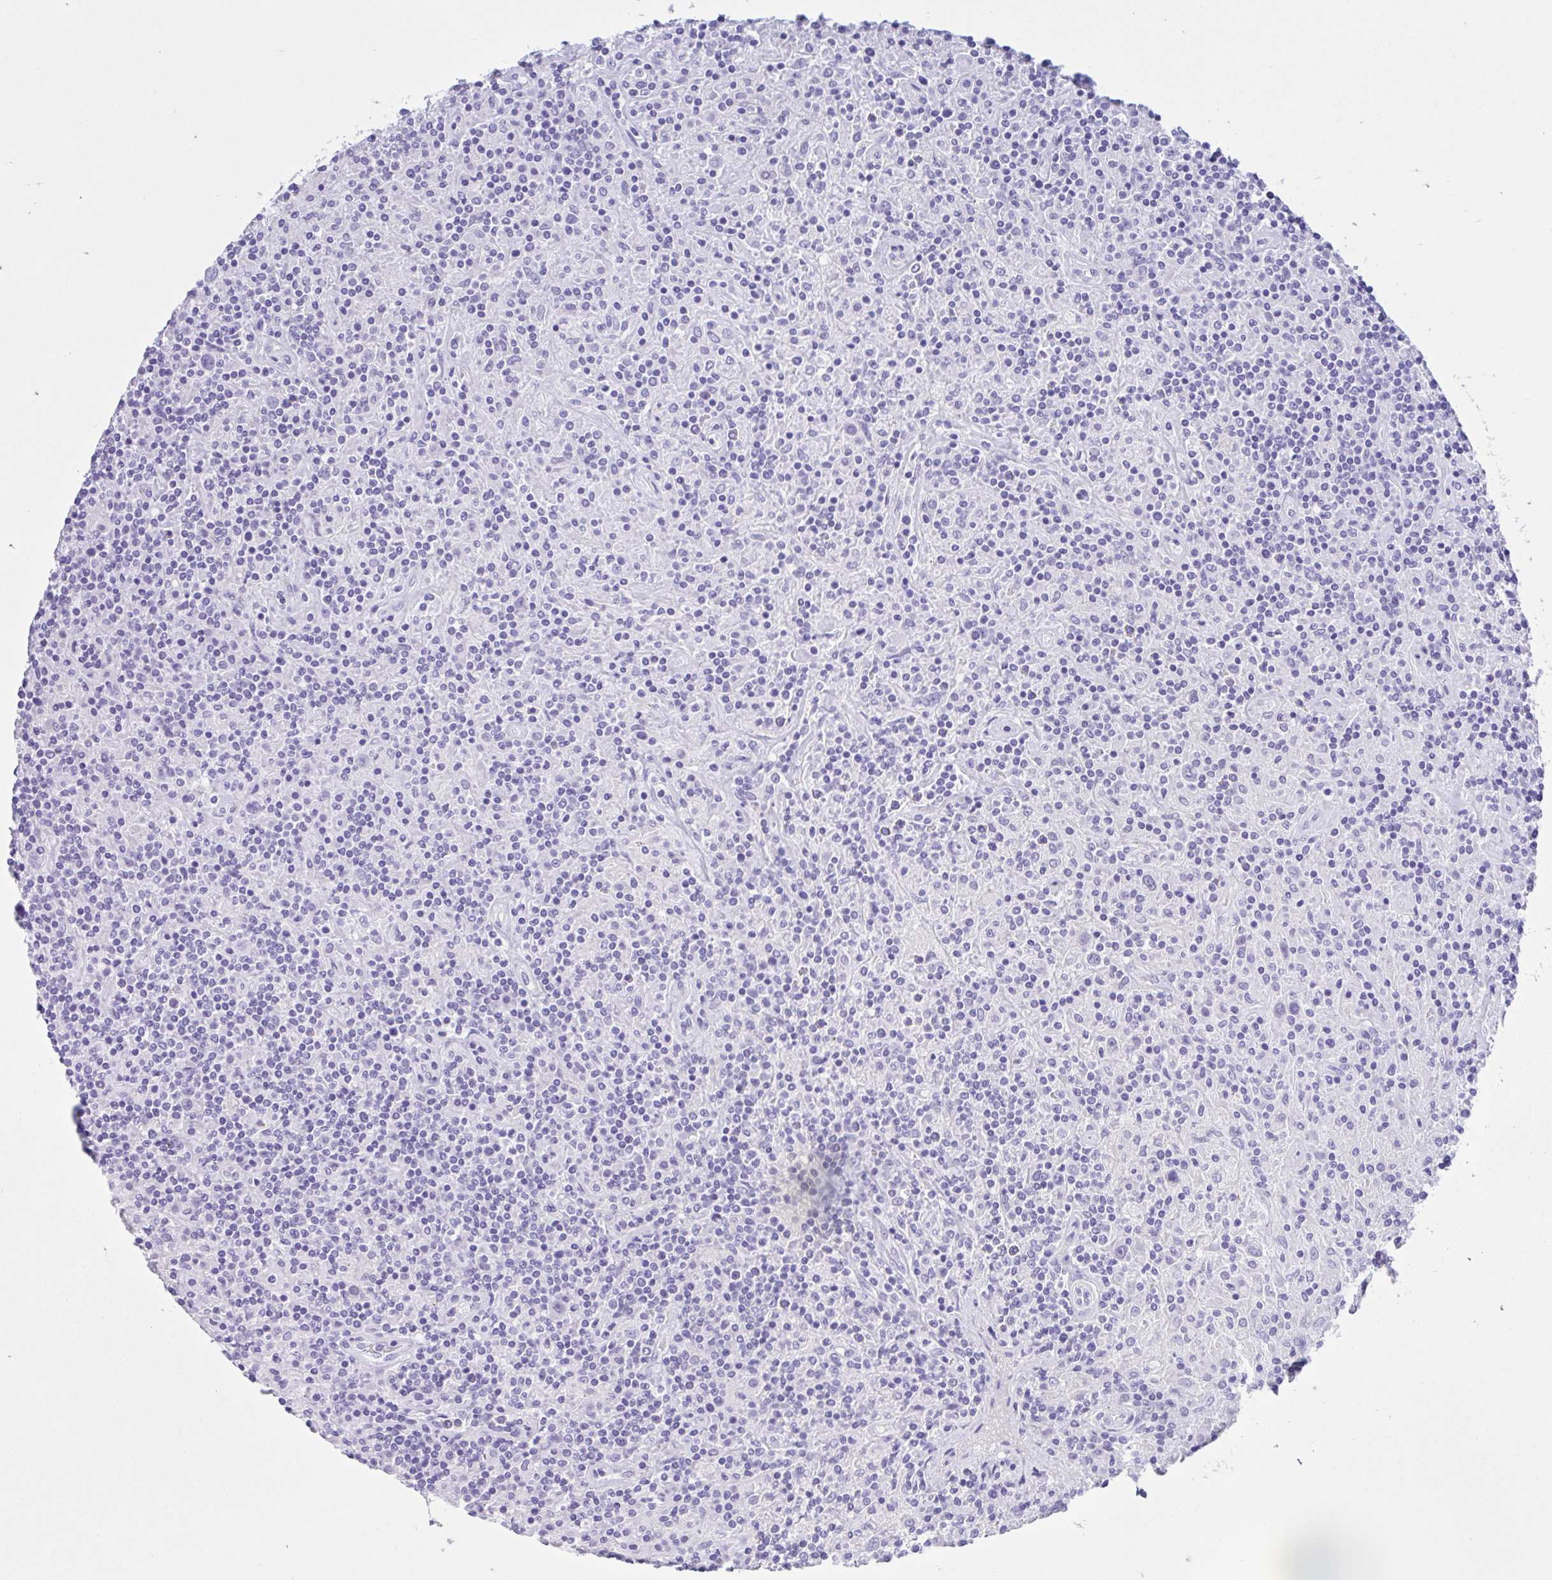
{"staining": {"intensity": "negative", "quantity": "none", "location": "none"}, "tissue": "lymphoma", "cell_type": "Tumor cells", "image_type": "cancer", "snomed": [{"axis": "morphology", "description": "Hodgkin's disease, NOS"}, {"axis": "topography", "description": "Lymph node"}], "caption": "DAB immunohistochemical staining of lymphoma displays no significant staining in tumor cells.", "gene": "ZNF319", "patient": {"sex": "male", "age": 70}}